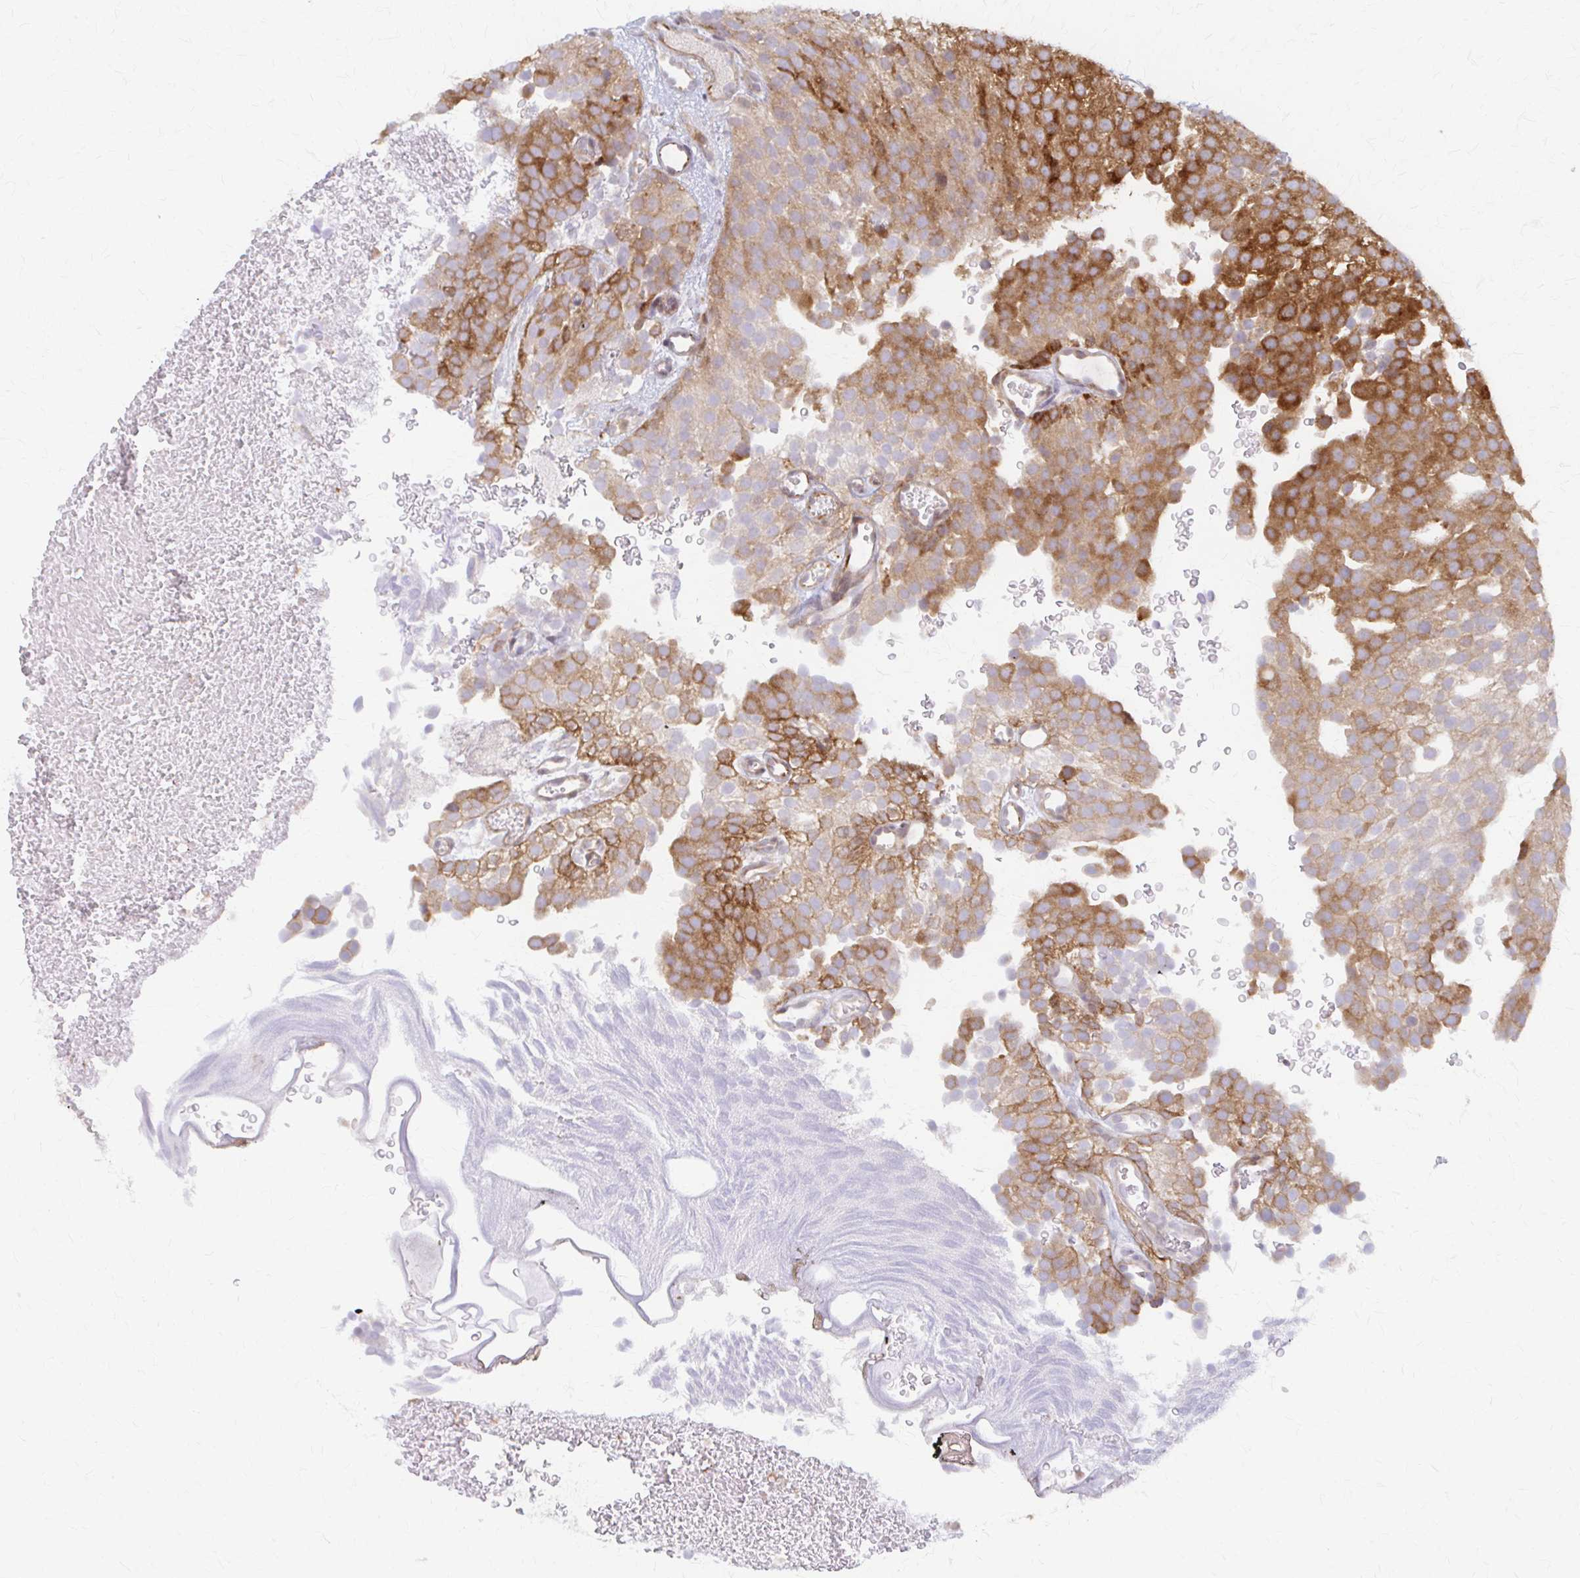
{"staining": {"intensity": "strong", "quantity": ">75%", "location": "cytoplasmic/membranous"}, "tissue": "urothelial cancer", "cell_type": "Tumor cells", "image_type": "cancer", "snomed": [{"axis": "morphology", "description": "Urothelial carcinoma, Low grade"}, {"axis": "topography", "description": "Urinary bladder"}], "caption": "Strong cytoplasmic/membranous protein expression is identified in about >75% of tumor cells in urothelial carcinoma (low-grade). (brown staining indicates protein expression, while blue staining denotes nuclei).", "gene": "ARHGAP35", "patient": {"sex": "male", "age": 78}}